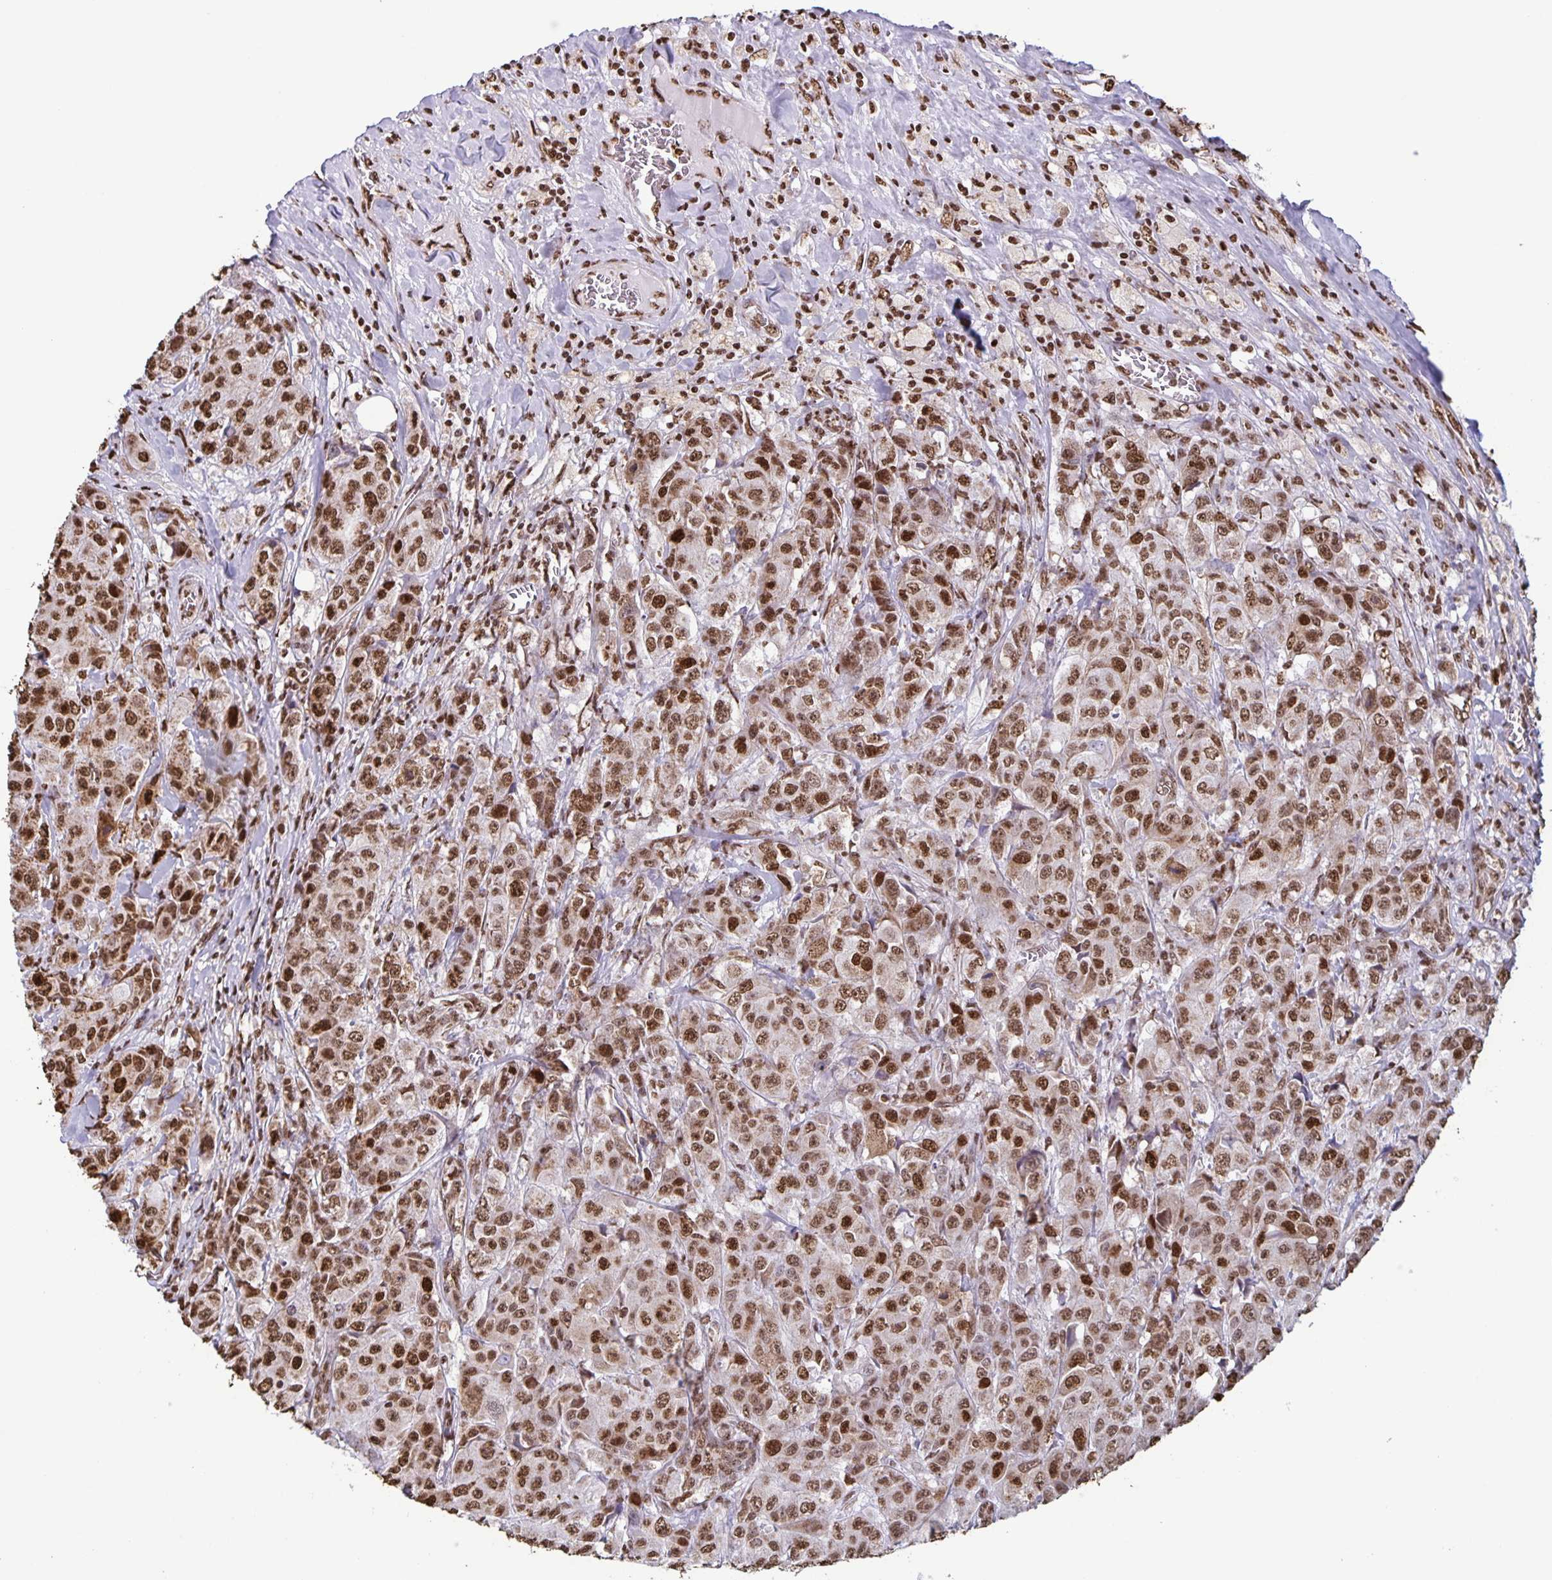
{"staining": {"intensity": "moderate", "quantity": ">75%", "location": "nuclear"}, "tissue": "breast cancer", "cell_type": "Tumor cells", "image_type": "cancer", "snomed": [{"axis": "morphology", "description": "Normal tissue, NOS"}, {"axis": "morphology", "description": "Duct carcinoma"}, {"axis": "topography", "description": "Breast"}], "caption": "IHC of intraductal carcinoma (breast) shows medium levels of moderate nuclear positivity in about >75% of tumor cells. (DAB (3,3'-diaminobenzidine) IHC, brown staining for protein, blue staining for nuclei).", "gene": "DUT", "patient": {"sex": "female", "age": 43}}